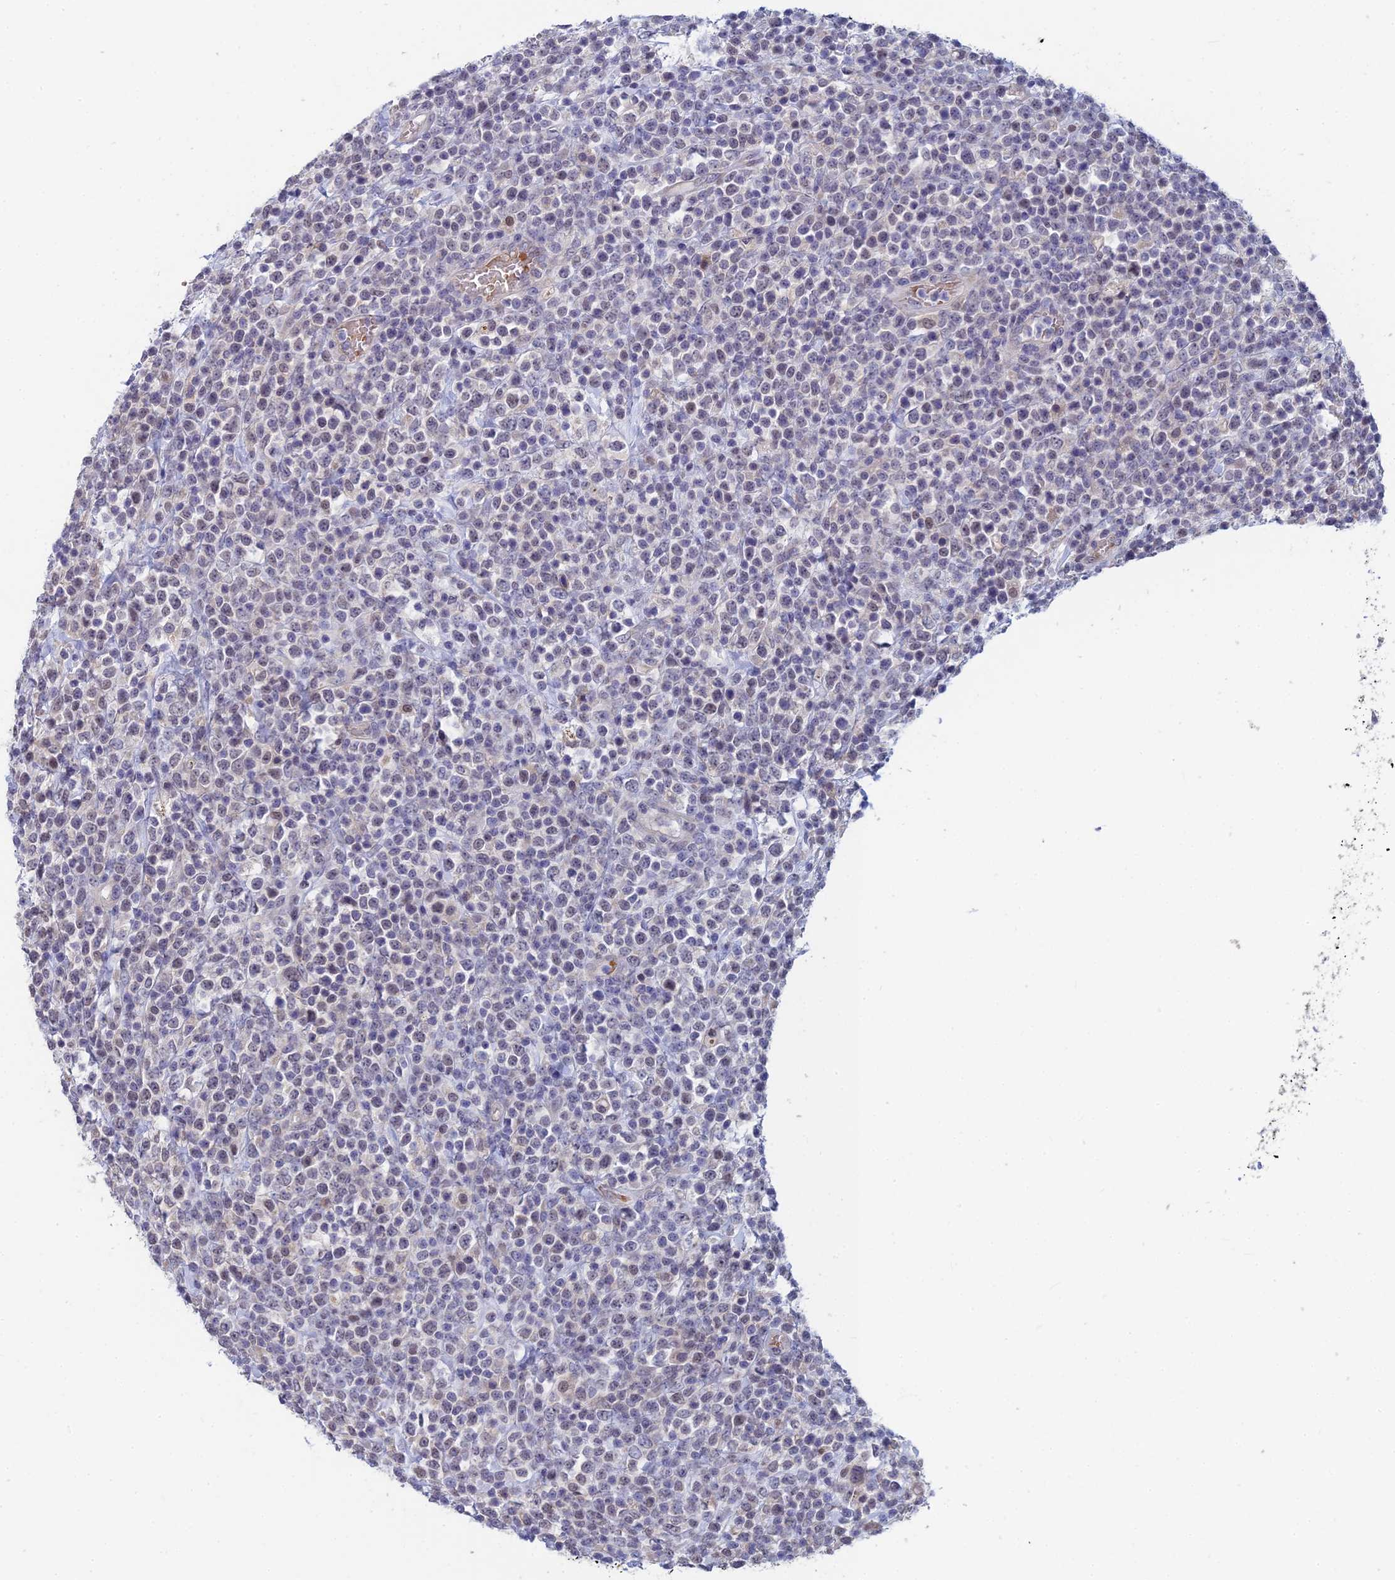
{"staining": {"intensity": "negative", "quantity": "none", "location": "none"}, "tissue": "lymphoma", "cell_type": "Tumor cells", "image_type": "cancer", "snomed": [{"axis": "morphology", "description": "Malignant lymphoma, non-Hodgkin's type, High grade"}, {"axis": "topography", "description": "Colon"}], "caption": "A photomicrograph of lymphoma stained for a protein exhibits no brown staining in tumor cells.", "gene": "GIPC1", "patient": {"sex": "female", "age": 53}}